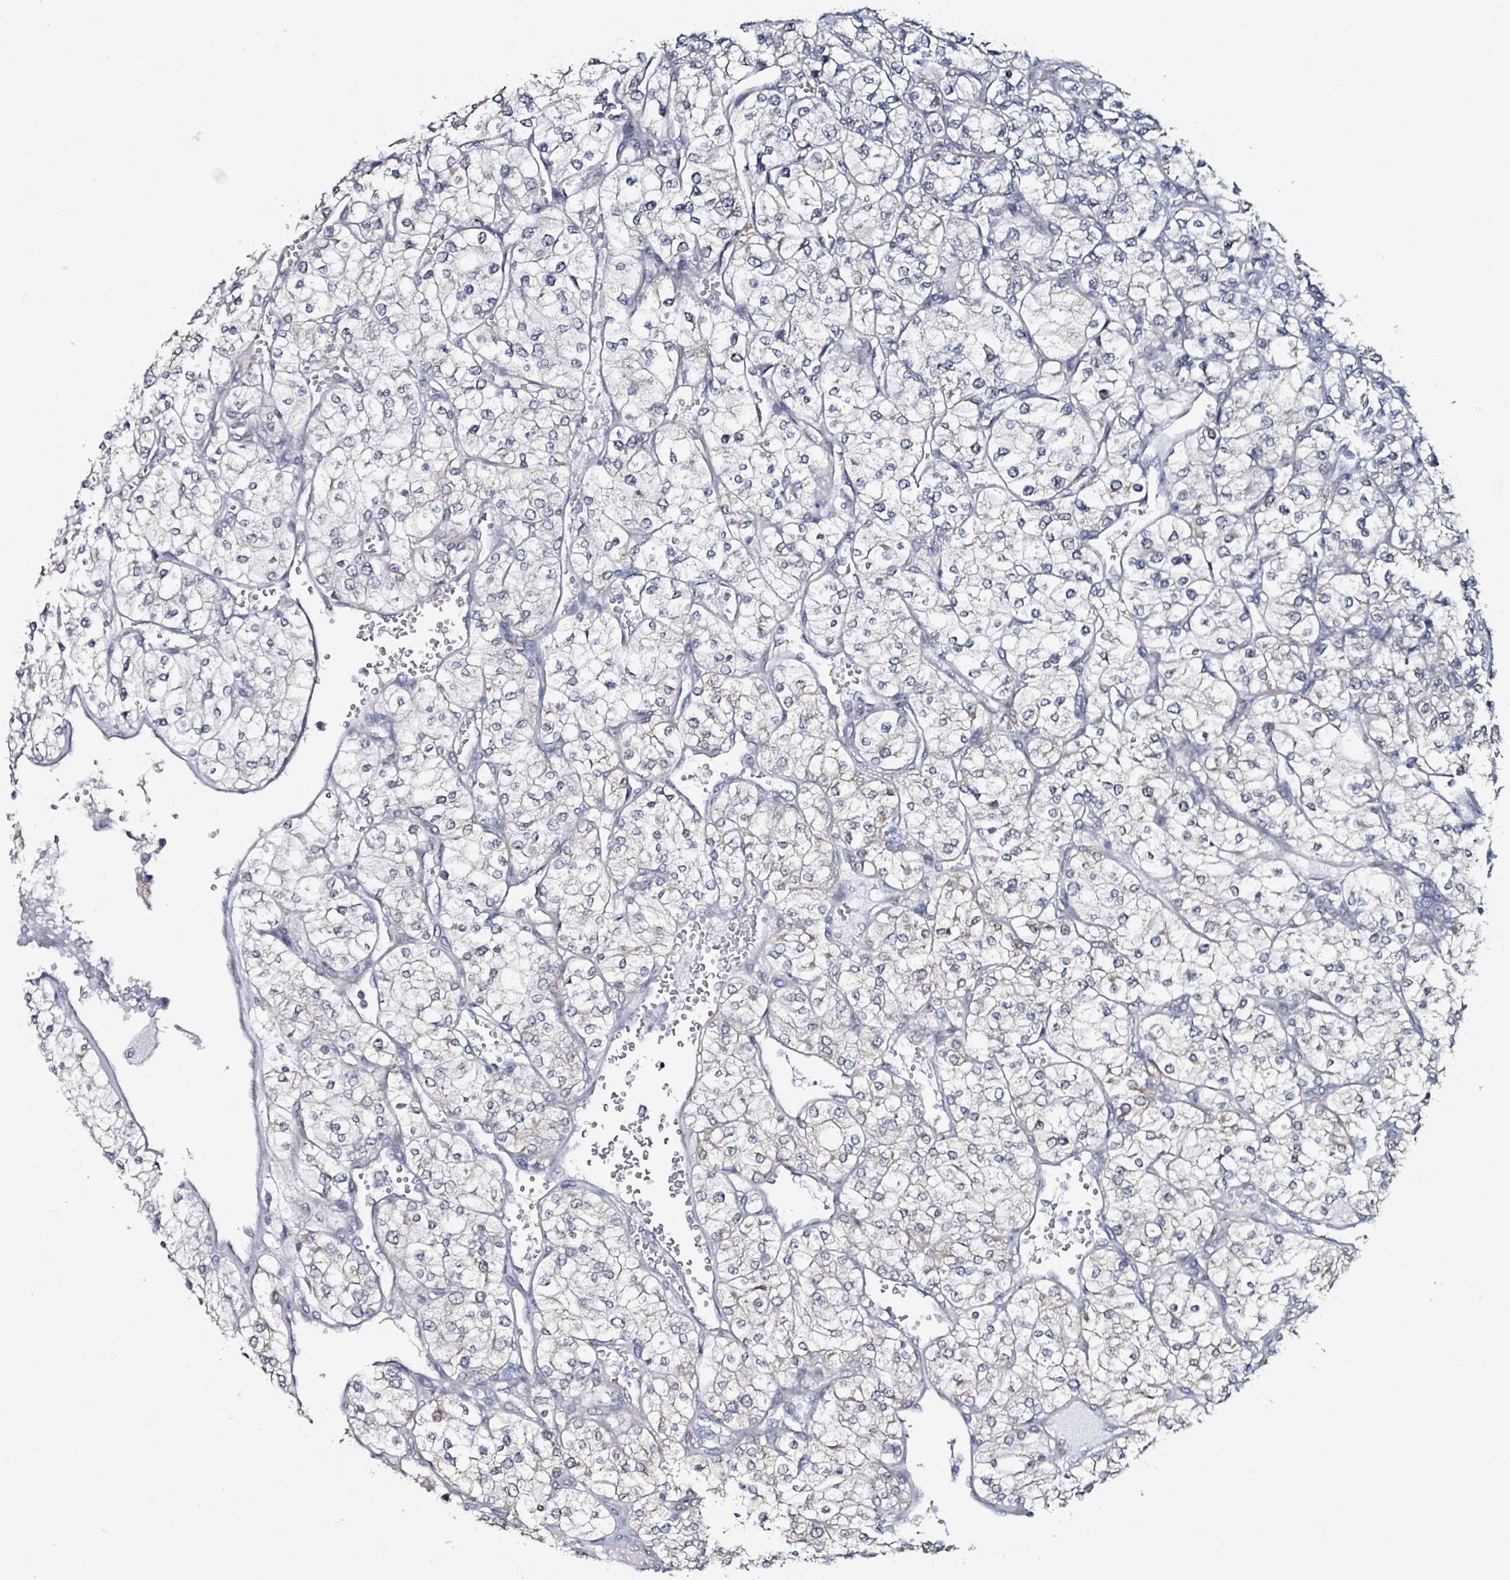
{"staining": {"intensity": "negative", "quantity": "none", "location": "none"}, "tissue": "renal cancer", "cell_type": "Tumor cells", "image_type": "cancer", "snomed": [{"axis": "morphology", "description": "Adenocarcinoma, NOS"}, {"axis": "topography", "description": "Kidney"}], "caption": "The photomicrograph shows no significant expression in tumor cells of adenocarcinoma (renal). Brightfield microscopy of IHC stained with DAB (3,3'-diaminobenzidine) (brown) and hematoxylin (blue), captured at high magnification.", "gene": "B3GAT3", "patient": {"sex": "male", "age": 80}}